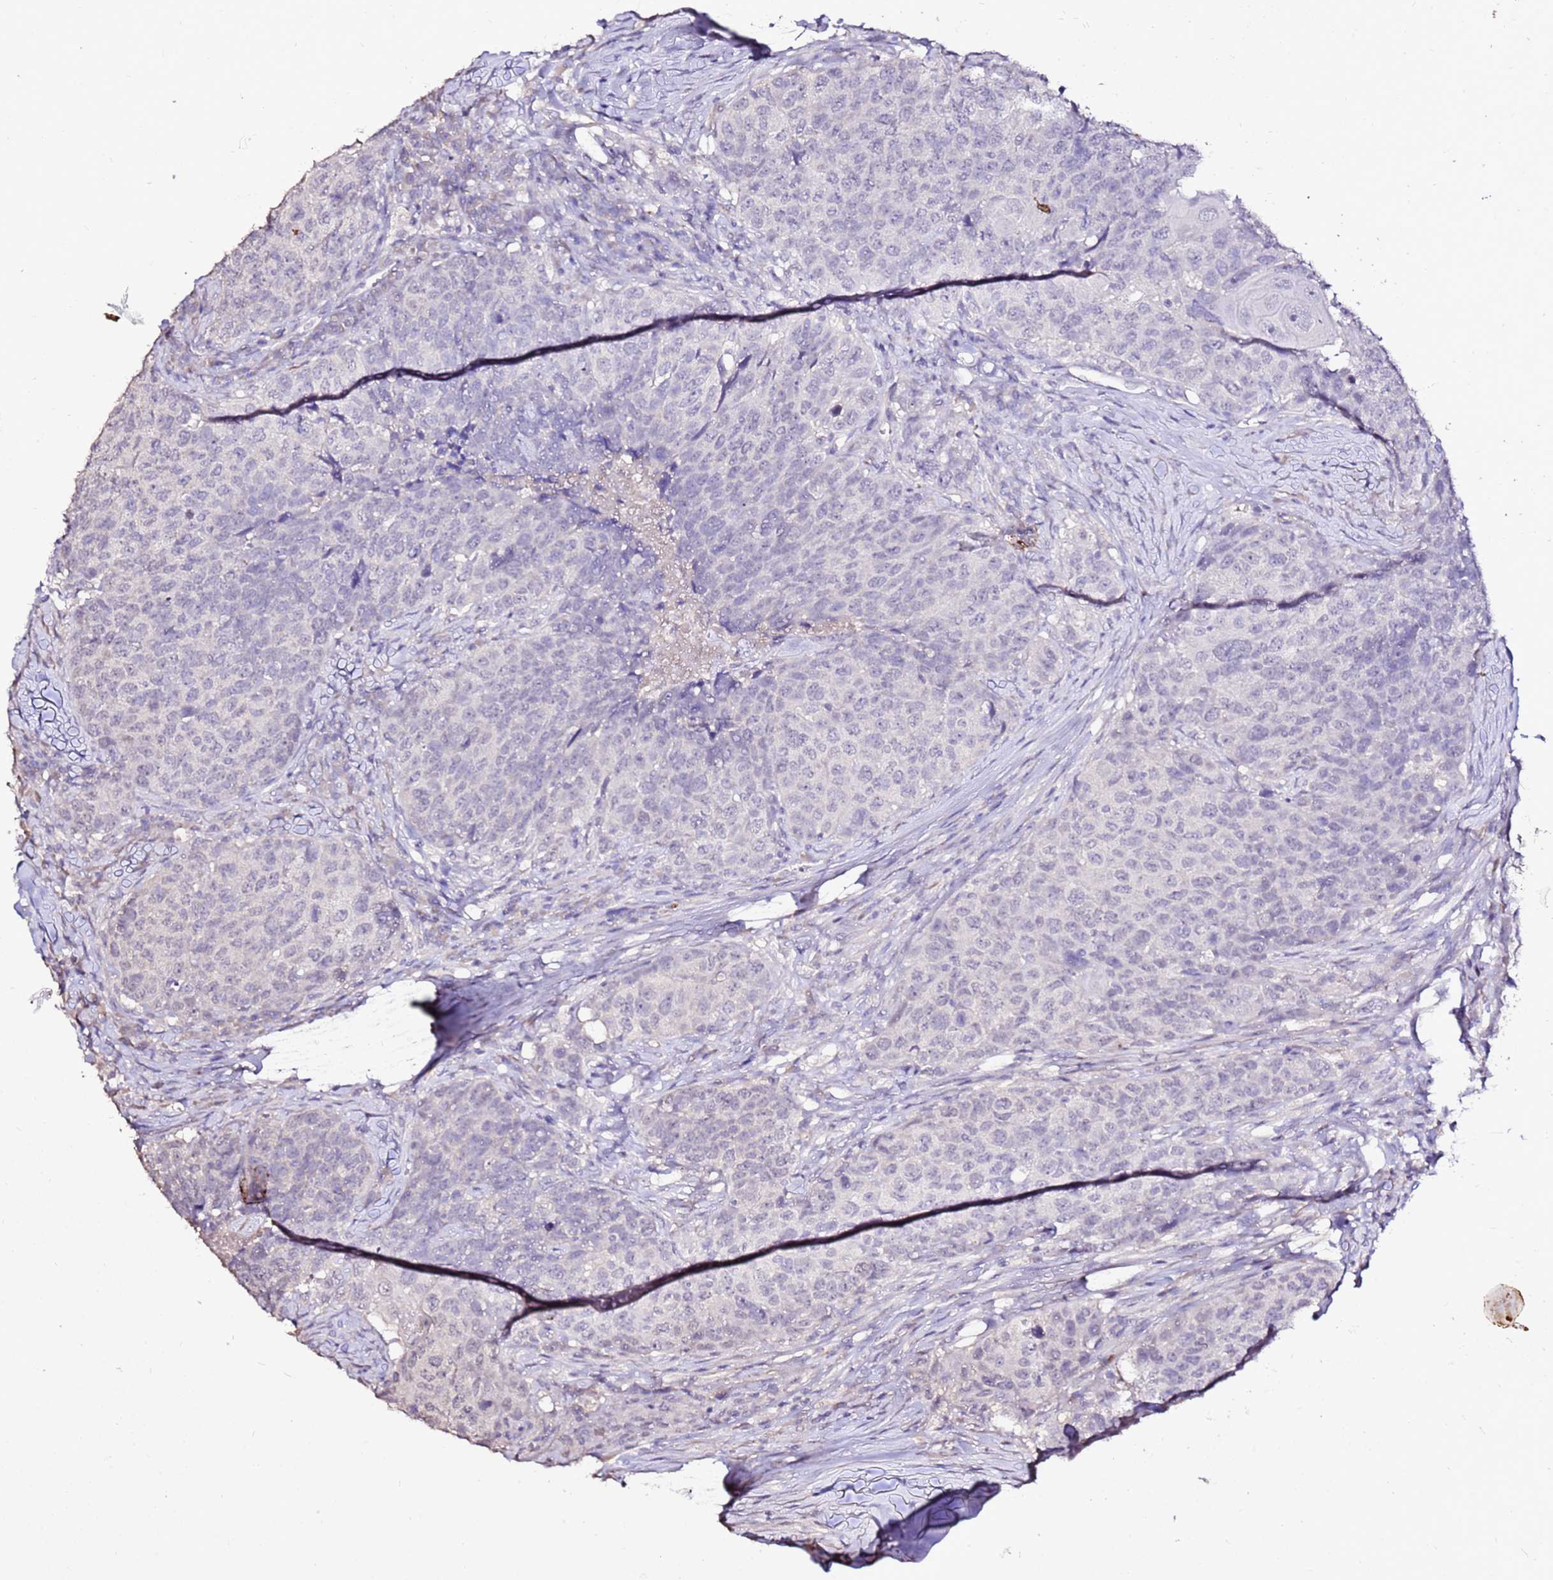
{"staining": {"intensity": "negative", "quantity": "none", "location": "none"}, "tissue": "head and neck cancer", "cell_type": "Tumor cells", "image_type": "cancer", "snomed": [{"axis": "morphology", "description": "Squamous cell carcinoma, NOS"}, {"axis": "topography", "description": "Head-Neck"}], "caption": "This is a photomicrograph of immunohistochemistry (IHC) staining of squamous cell carcinoma (head and neck), which shows no expression in tumor cells.", "gene": "ART5", "patient": {"sex": "male", "age": 66}}